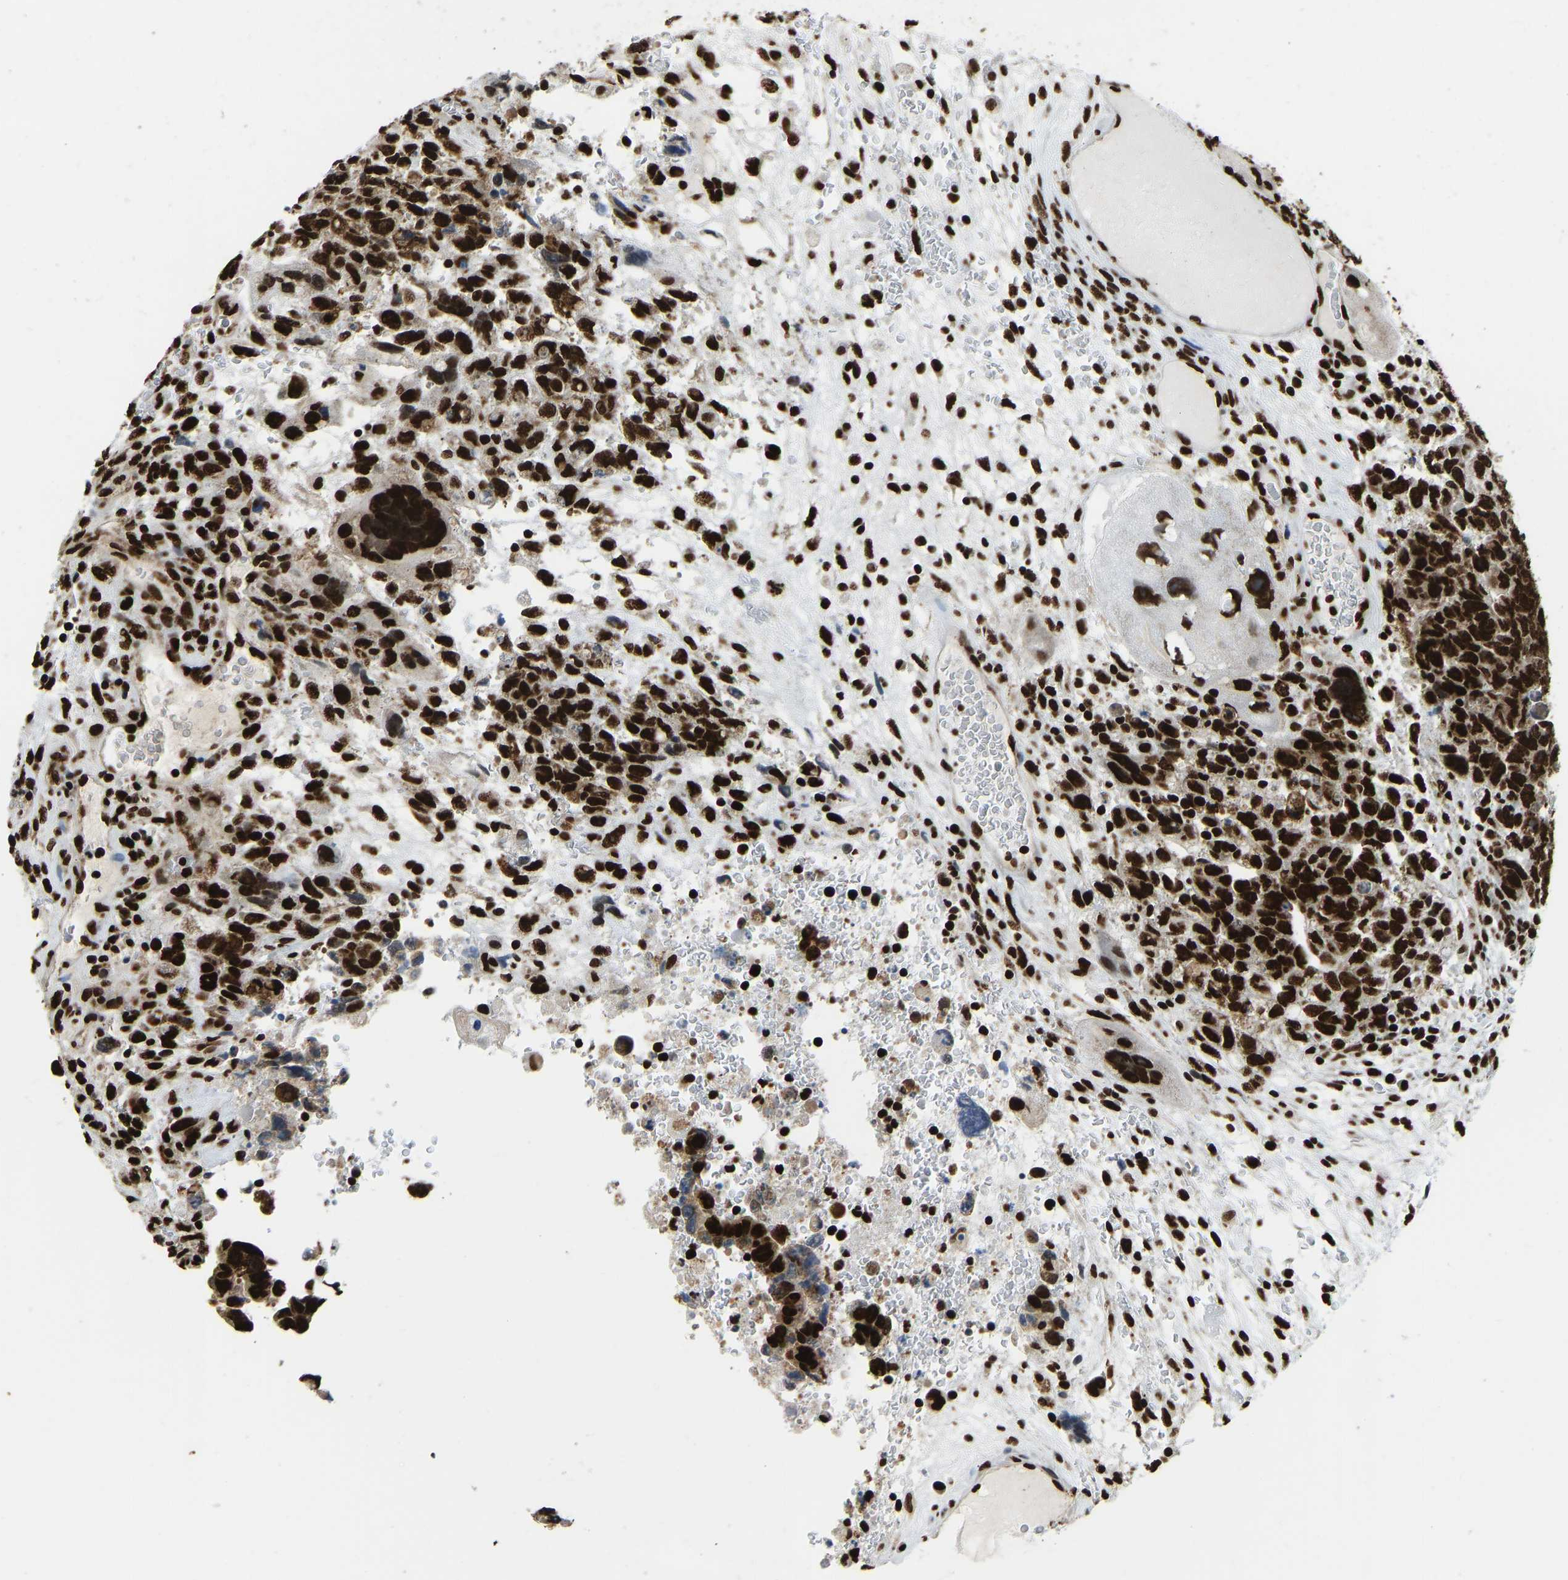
{"staining": {"intensity": "strong", "quantity": ">75%", "location": "nuclear"}, "tissue": "testis cancer", "cell_type": "Tumor cells", "image_type": "cancer", "snomed": [{"axis": "morphology", "description": "Carcinoma, Embryonal, NOS"}, {"axis": "topography", "description": "Testis"}], "caption": "Protein expression analysis of embryonal carcinoma (testis) reveals strong nuclear positivity in approximately >75% of tumor cells.", "gene": "ZSCAN20", "patient": {"sex": "male", "age": 28}}